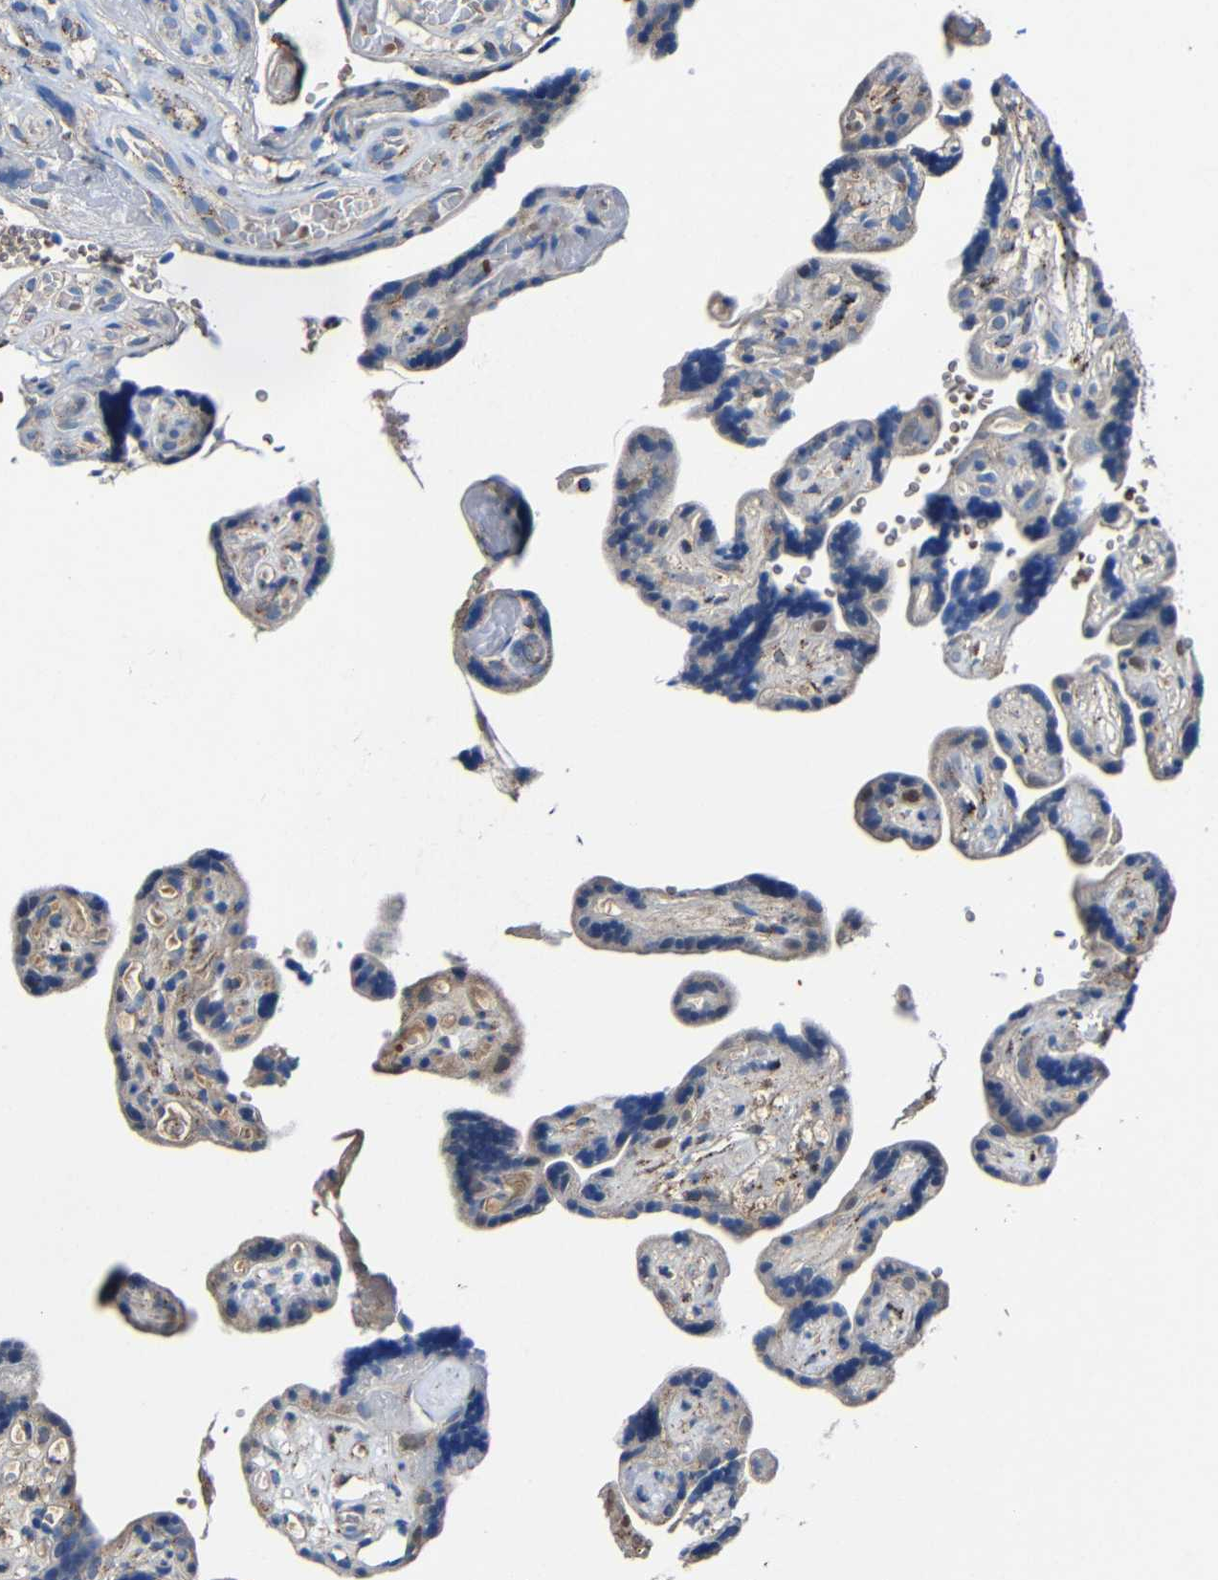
{"staining": {"intensity": "moderate", "quantity": "<25%", "location": "cytoplasmic/membranous"}, "tissue": "placenta", "cell_type": "Decidual cells", "image_type": "normal", "snomed": [{"axis": "morphology", "description": "Normal tissue, NOS"}, {"axis": "topography", "description": "Placenta"}], "caption": "Protein expression analysis of benign human placenta reveals moderate cytoplasmic/membranous staining in approximately <25% of decidual cells.", "gene": "CA5B", "patient": {"sex": "female", "age": 30}}